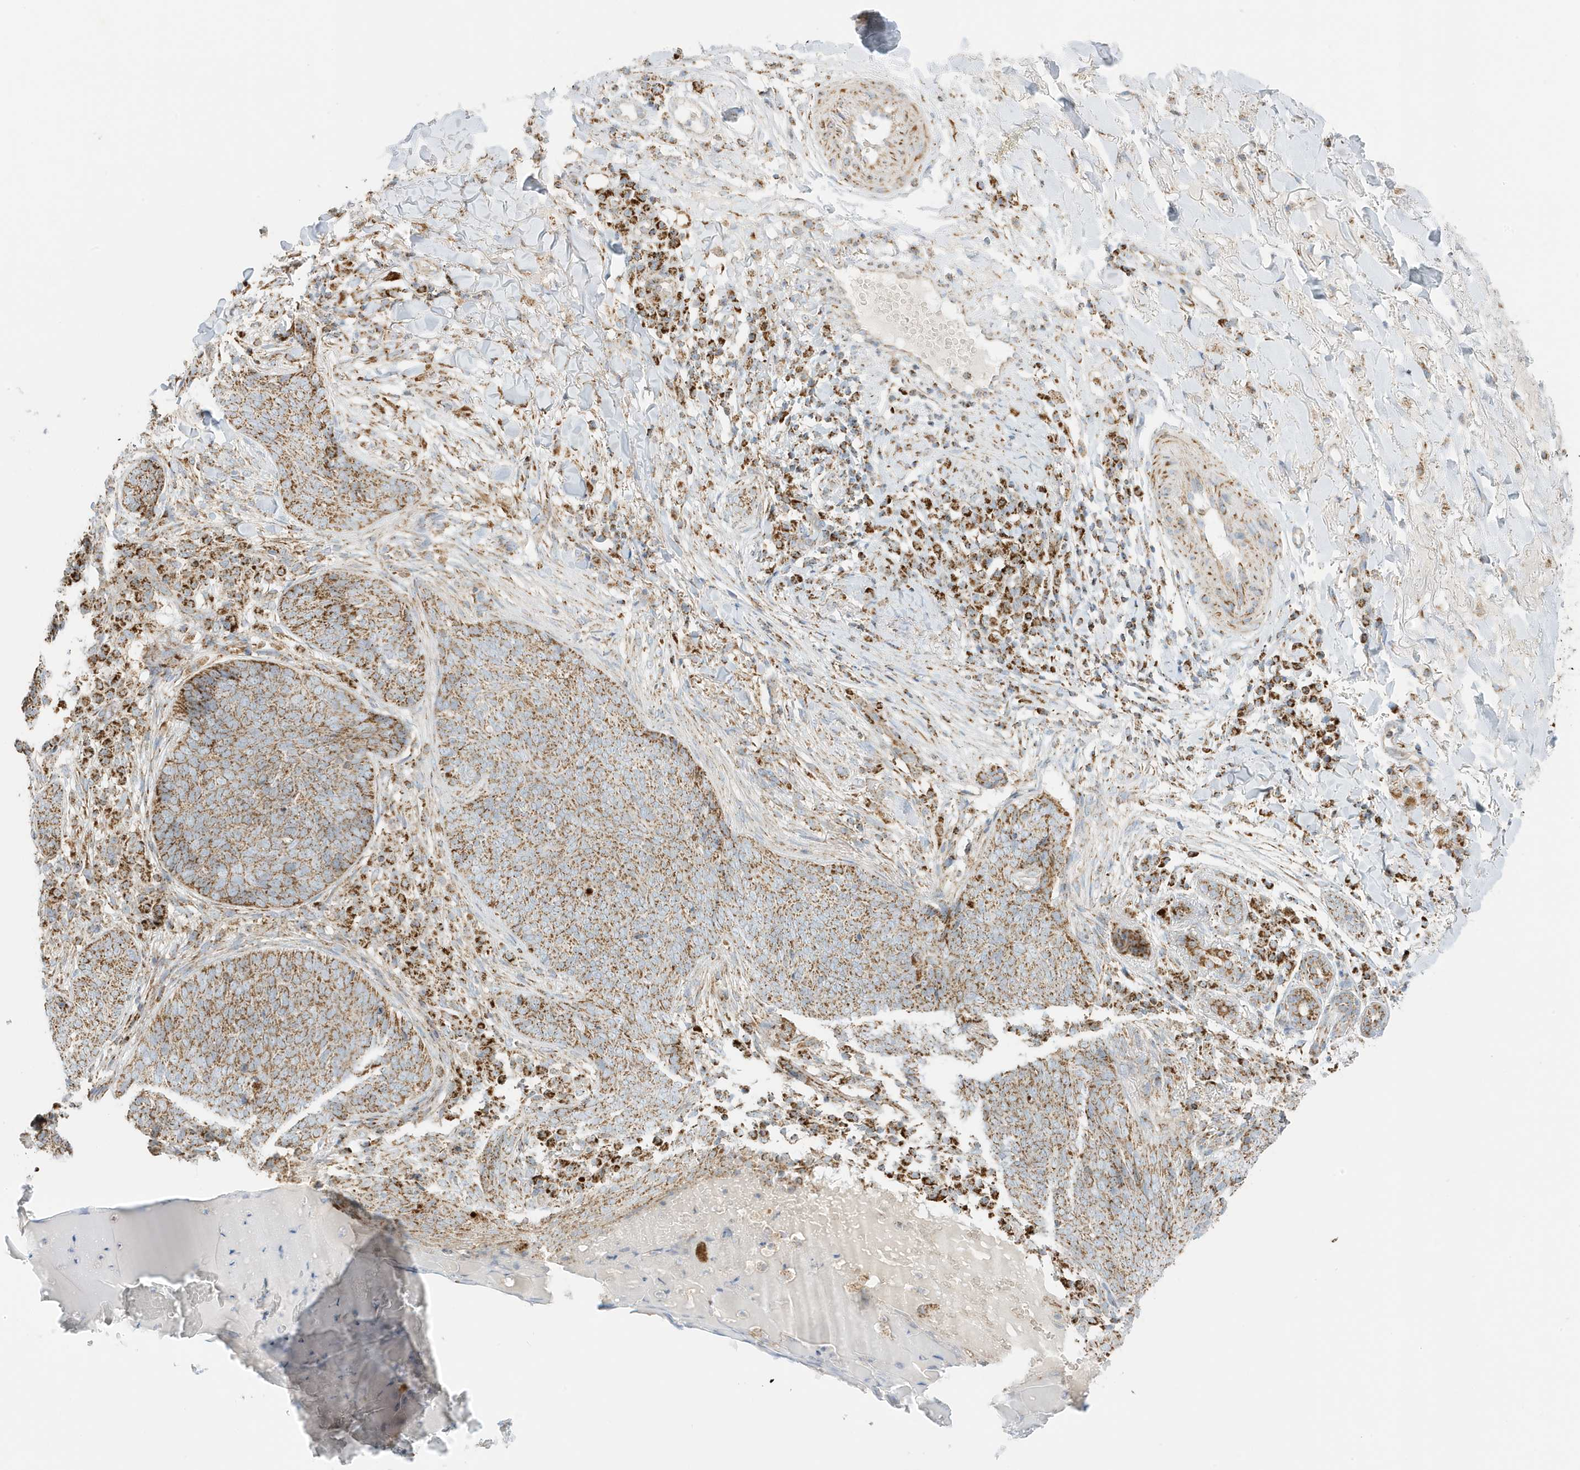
{"staining": {"intensity": "moderate", "quantity": ">75%", "location": "cytoplasmic/membranous"}, "tissue": "skin cancer", "cell_type": "Tumor cells", "image_type": "cancer", "snomed": [{"axis": "morphology", "description": "Basal cell carcinoma"}, {"axis": "topography", "description": "Skin"}], "caption": "A brown stain labels moderate cytoplasmic/membranous expression of a protein in human skin basal cell carcinoma tumor cells. (Brightfield microscopy of DAB IHC at high magnification).", "gene": "ATP5ME", "patient": {"sex": "male", "age": 85}}